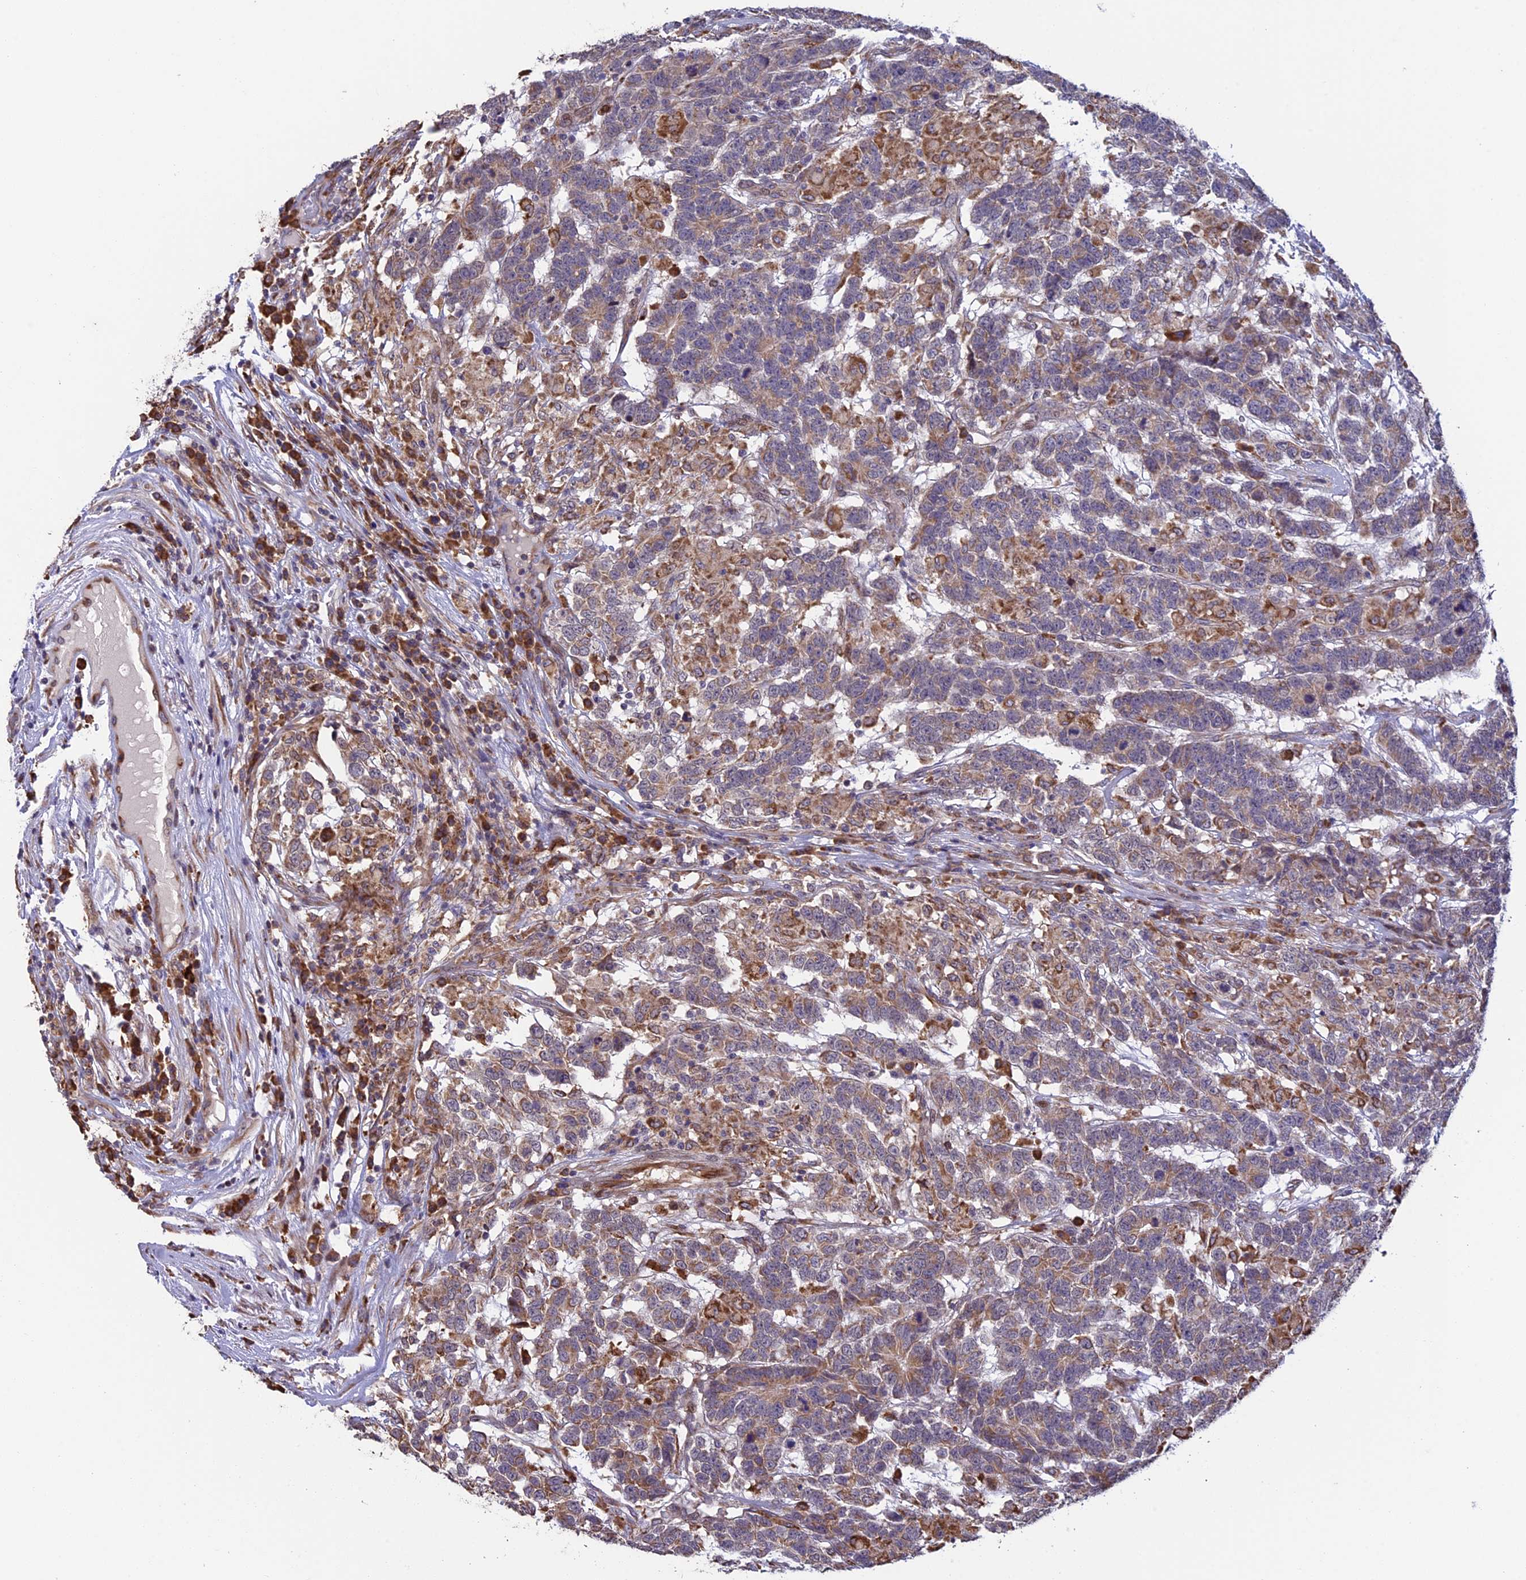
{"staining": {"intensity": "weak", "quantity": "25%-75%", "location": "cytoplasmic/membranous"}, "tissue": "testis cancer", "cell_type": "Tumor cells", "image_type": "cancer", "snomed": [{"axis": "morphology", "description": "Carcinoma, Embryonal, NOS"}, {"axis": "topography", "description": "Testis"}], "caption": "Approximately 25%-75% of tumor cells in testis cancer (embryonal carcinoma) display weak cytoplasmic/membranous protein staining as visualized by brown immunohistochemical staining.", "gene": "DMRTA2", "patient": {"sex": "male", "age": 26}}